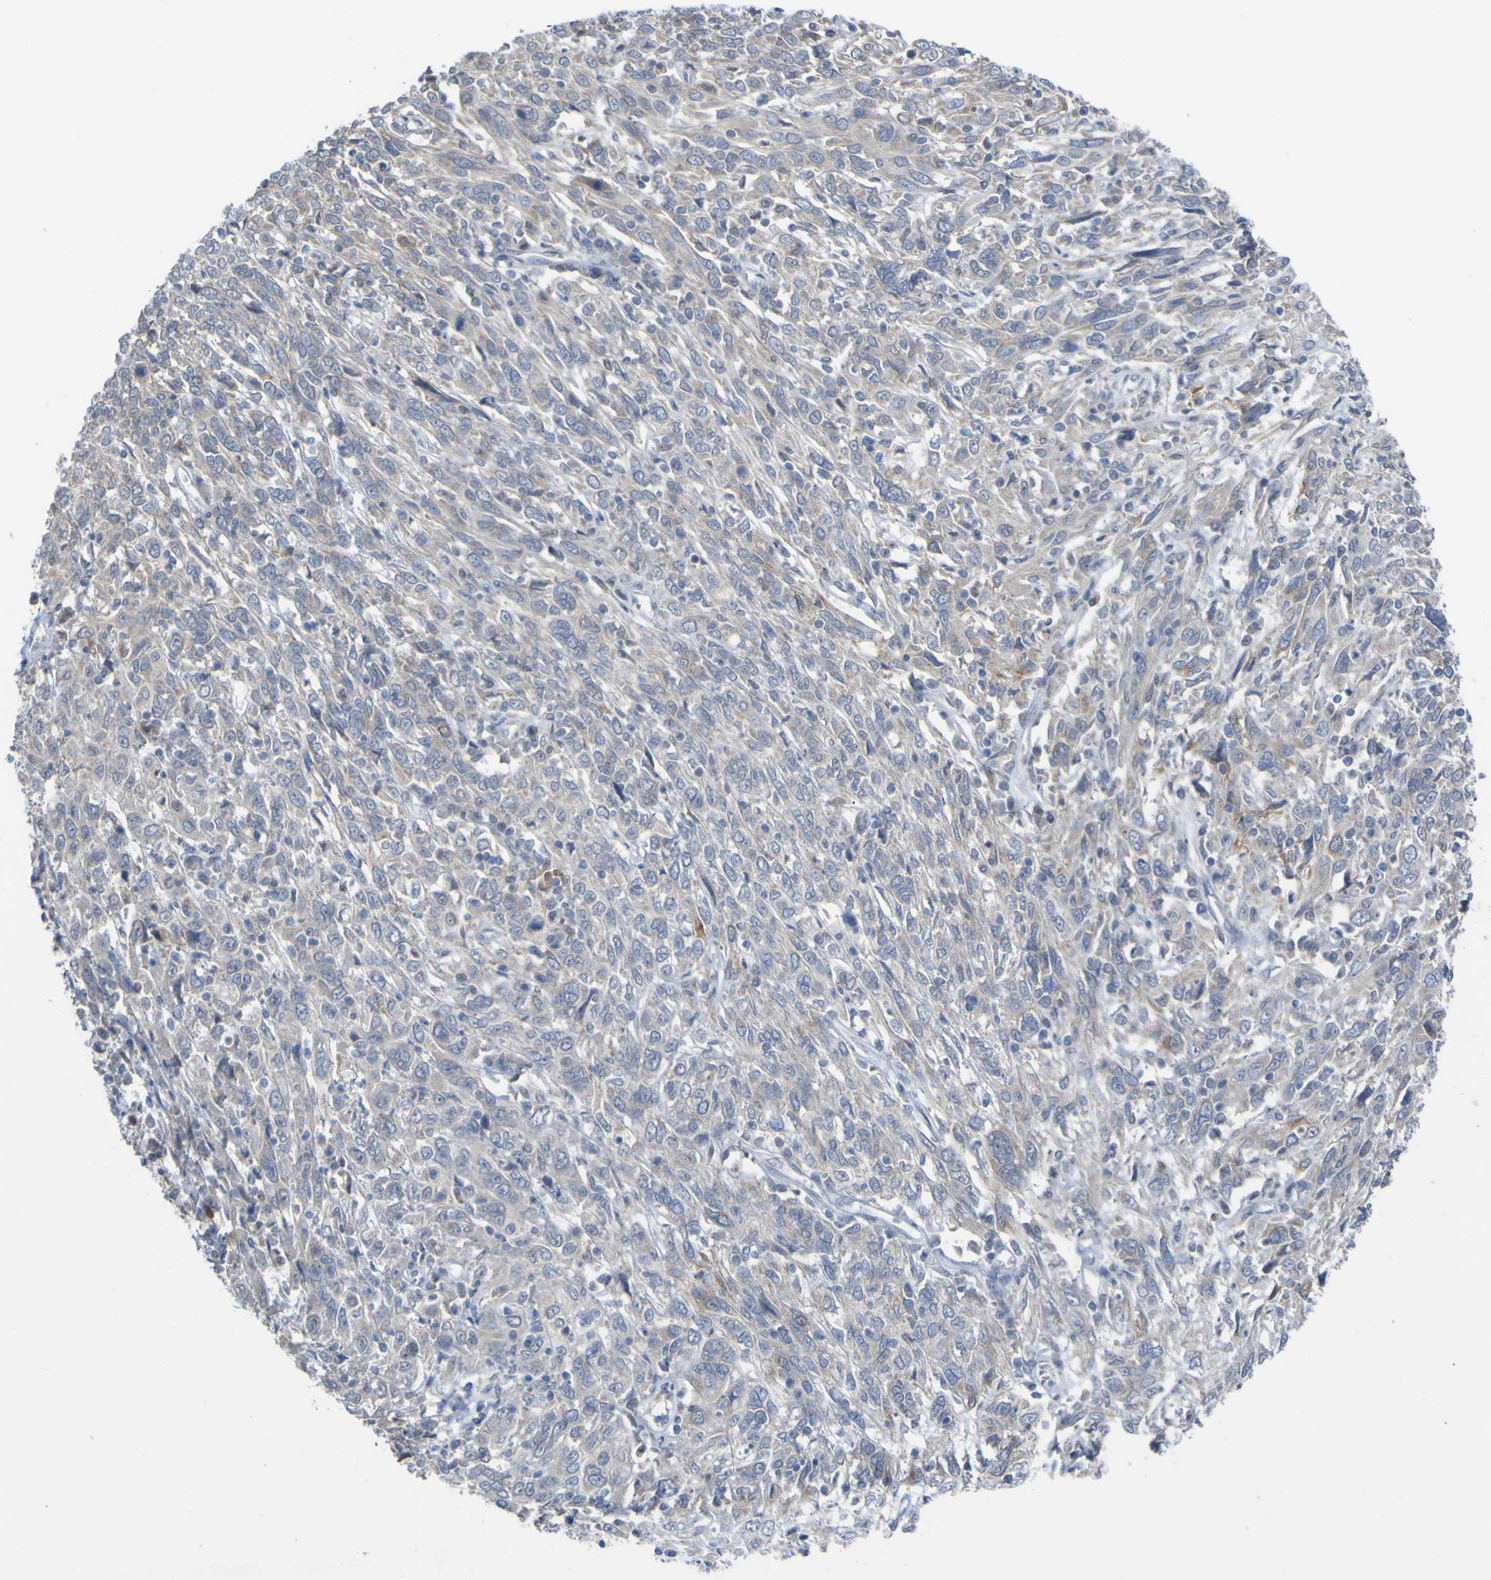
{"staining": {"intensity": "negative", "quantity": "none", "location": "none"}, "tissue": "cervical cancer", "cell_type": "Tumor cells", "image_type": "cancer", "snomed": [{"axis": "morphology", "description": "Squamous cell carcinoma, NOS"}, {"axis": "topography", "description": "Cervix"}], "caption": "There is no significant staining in tumor cells of cervical cancer (squamous cell carcinoma).", "gene": "TNFRSF11A", "patient": {"sex": "female", "age": 46}}